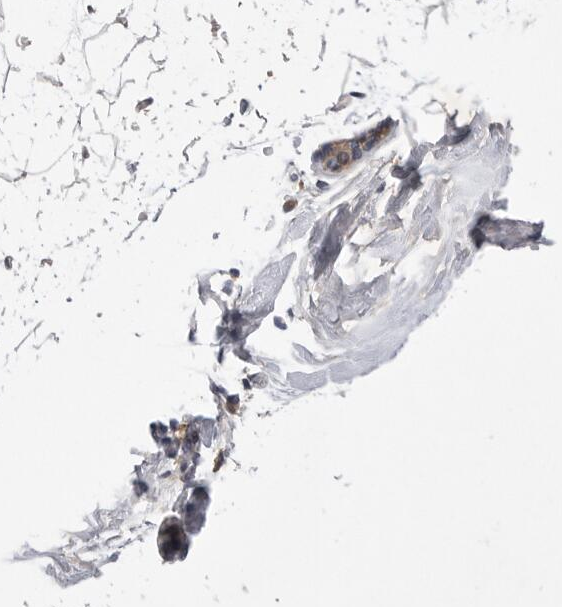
{"staining": {"intensity": "negative", "quantity": "none", "location": "none"}, "tissue": "breast", "cell_type": "Adipocytes", "image_type": "normal", "snomed": [{"axis": "morphology", "description": "Normal tissue, NOS"}, {"axis": "topography", "description": "Breast"}], "caption": "A high-resolution micrograph shows immunohistochemistry (IHC) staining of normal breast, which demonstrates no significant positivity in adipocytes.", "gene": "VAC14", "patient": {"sex": "female", "age": 23}}